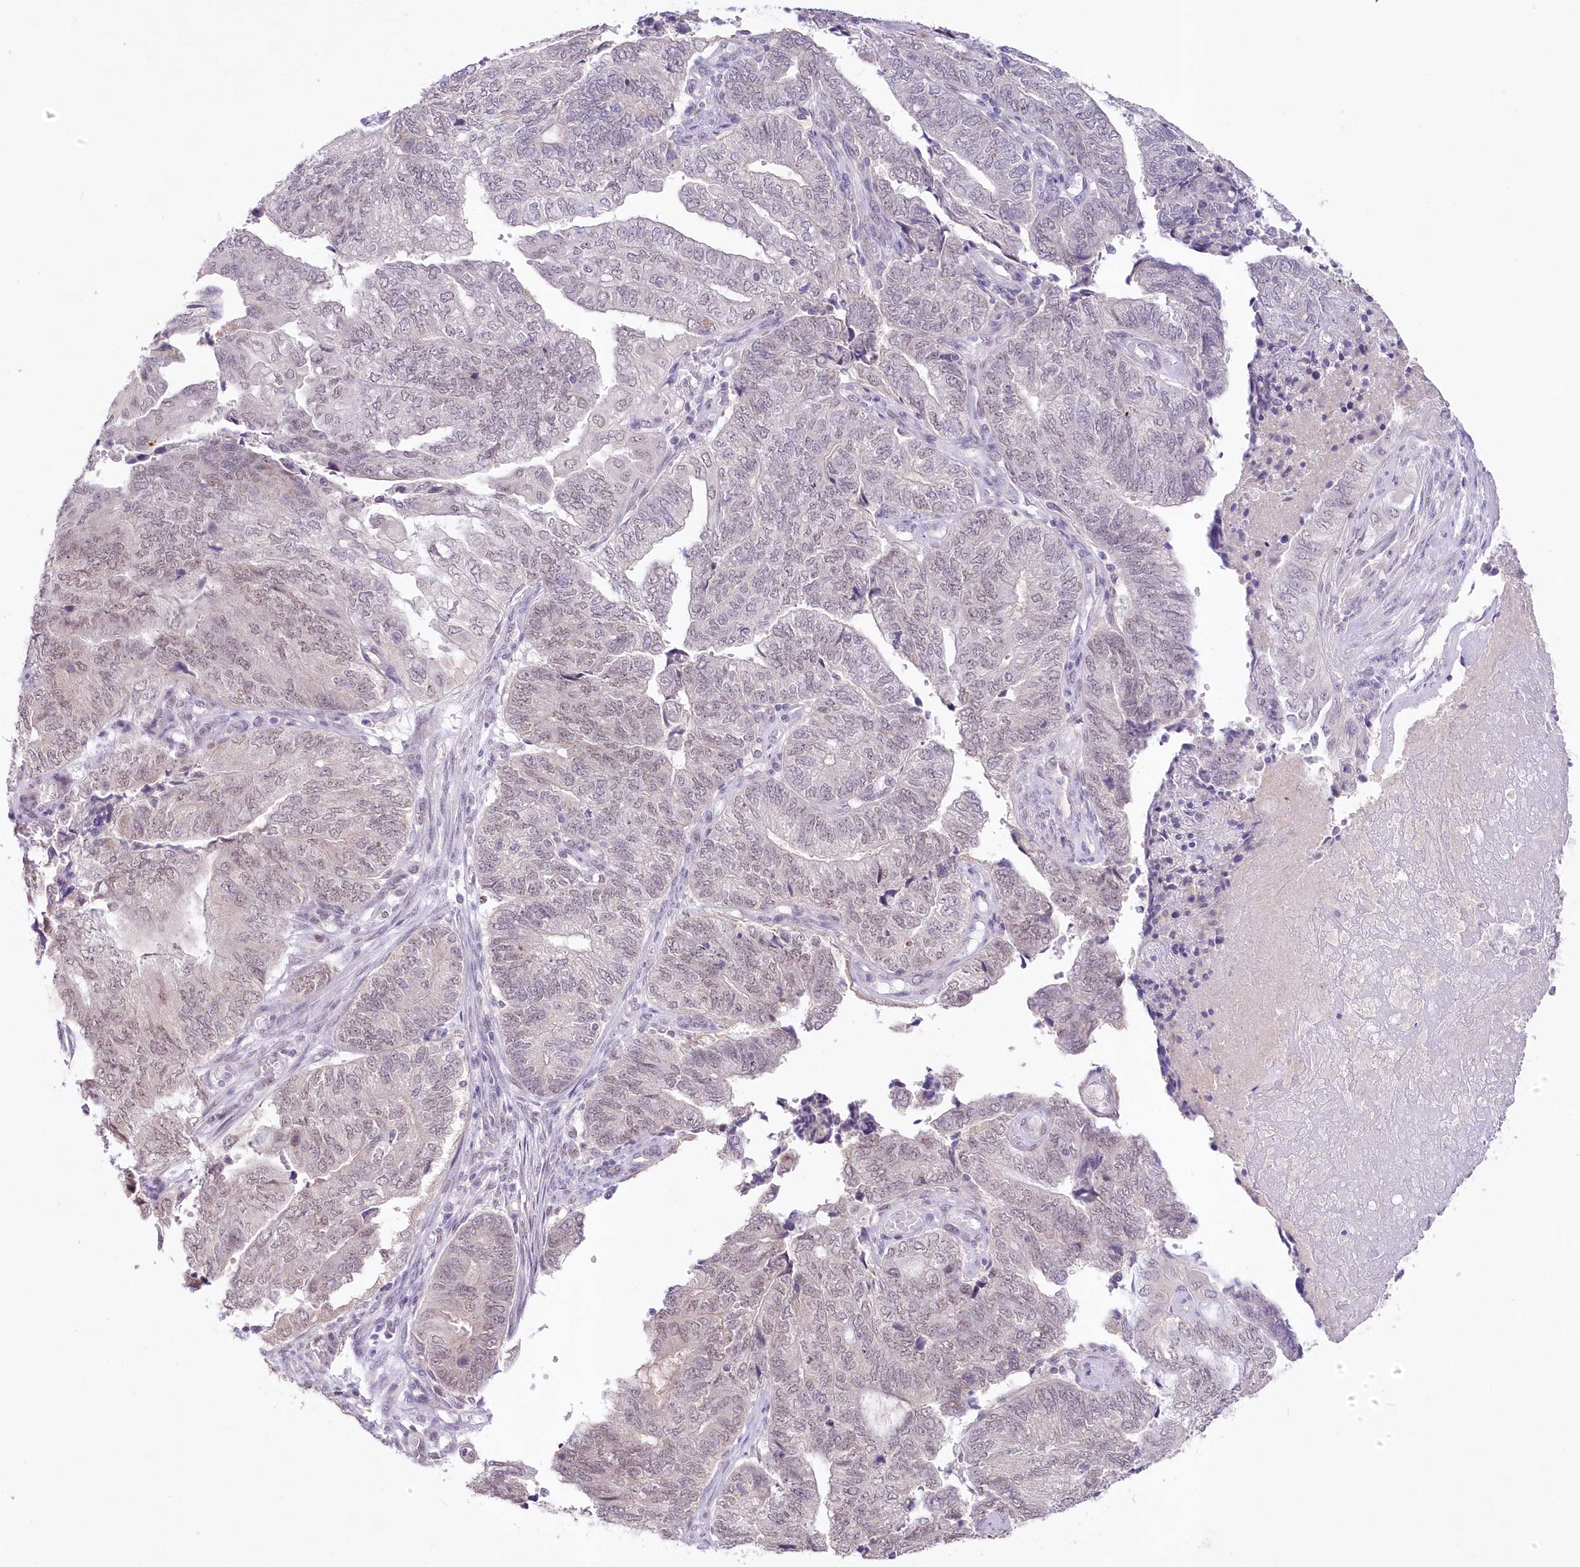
{"staining": {"intensity": "negative", "quantity": "none", "location": "none"}, "tissue": "endometrial cancer", "cell_type": "Tumor cells", "image_type": "cancer", "snomed": [{"axis": "morphology", "description": "Adenocarcinoma, NOS"}, {"axis": "topography", "description": "Uterus"}, {"axis": "topography", "description": "Endometrium"}], "caption": "An immunohistochemistry (IHC) photomicrograph of adenocarcinoma (endometrial) is shown. There is no staining in tumor cells of adenocarcinoma (endometrial).", "gene": "RBM27", "patient": {"sex": "female", "age": 70}}